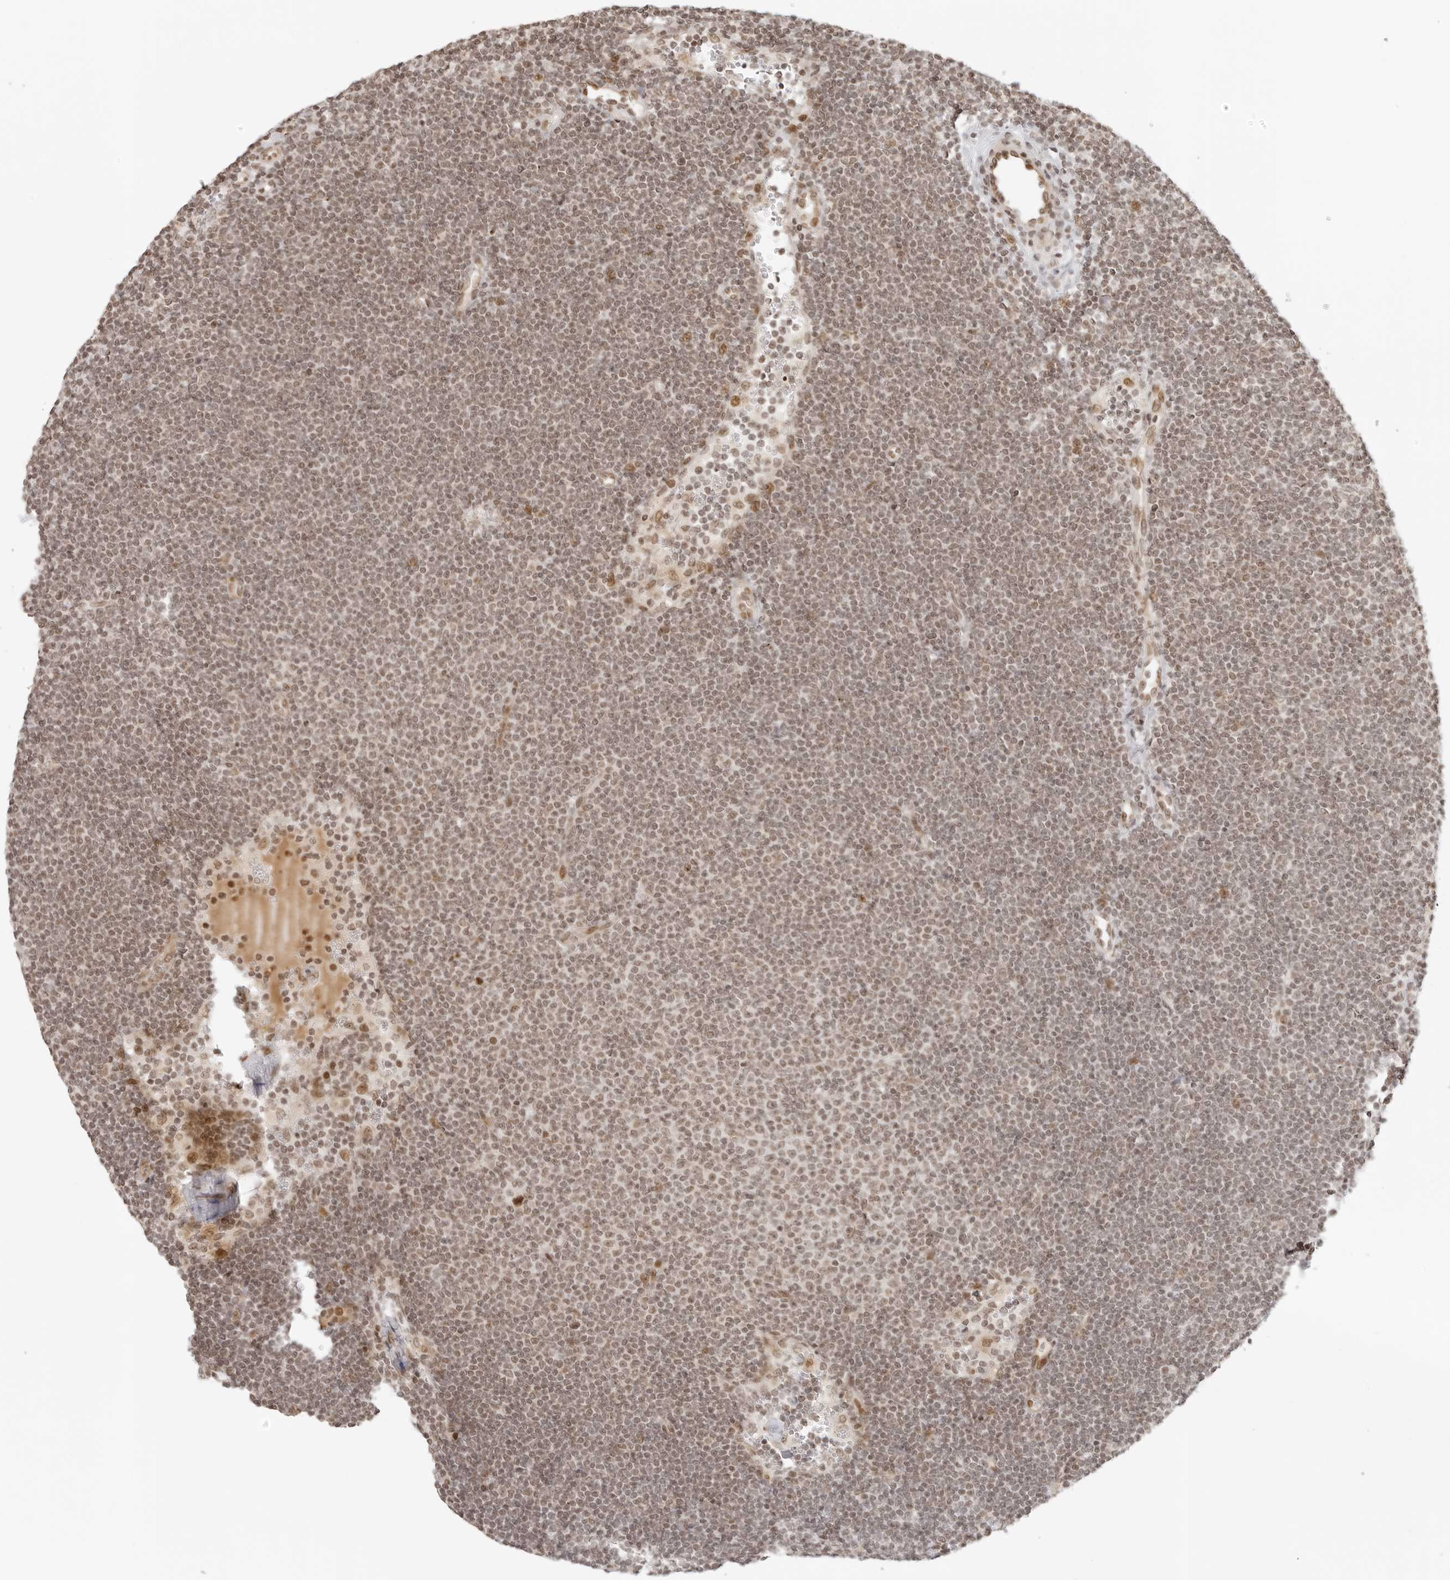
{"staining": {"intensity": "moderate", "quantity": ">75%", "location": "nuclear"}, "tissue": "lymphoma", "cell_type": "Tumor cells", "image_type": "cancer", "snomed": [{"axis": "morphology", "description": "Malignant lymphoma, non-Hodgkin's type, Low grade"}, {"axis": "topography", "description": "Lymph node"}], "caption": "Human lymphoma stained for a protein (brown) exhibits moderate nuclear positive staining in about >75% of tumor cells.", "gene": "ZNF407", "patient": {"sex": "female", "age": 53}}